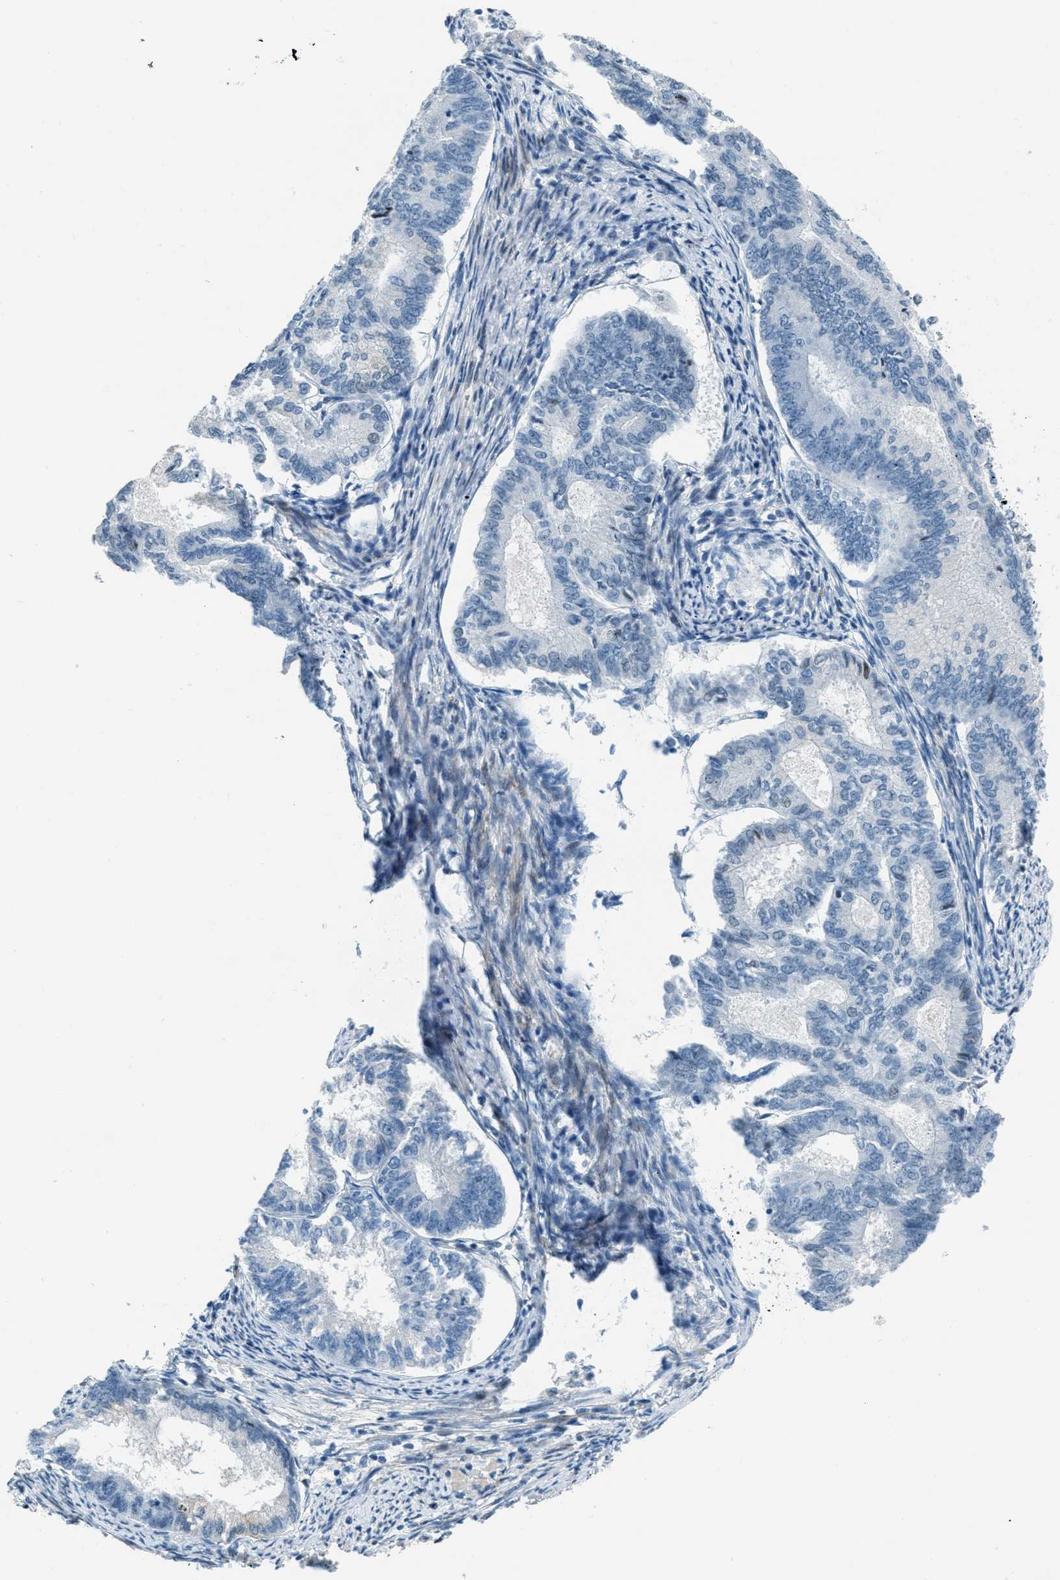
{"staining": {"intensity": "negative", "quantity": "none", "location": "none"}, "tissue": "endometrial cancer", "cell_type": "Tumor cells", "image_type": "cancer", "snomed": [{"axis": "morphology", "description": "Adenocarcinoma, NOS"}, {"axis": "topography", "description": "Endometrium"}], "caption": "High magnification brightfield microscopy of endometrial cancer (adenocarcinoma) stained with DAB (3,3'-diaminobenzidine) (brown) and counterstained with hematoxylin (blue): tumor cells show no significant positivity.", "gene": "ZDHHC23", "patient": {"sex": "female", "age": 86}}